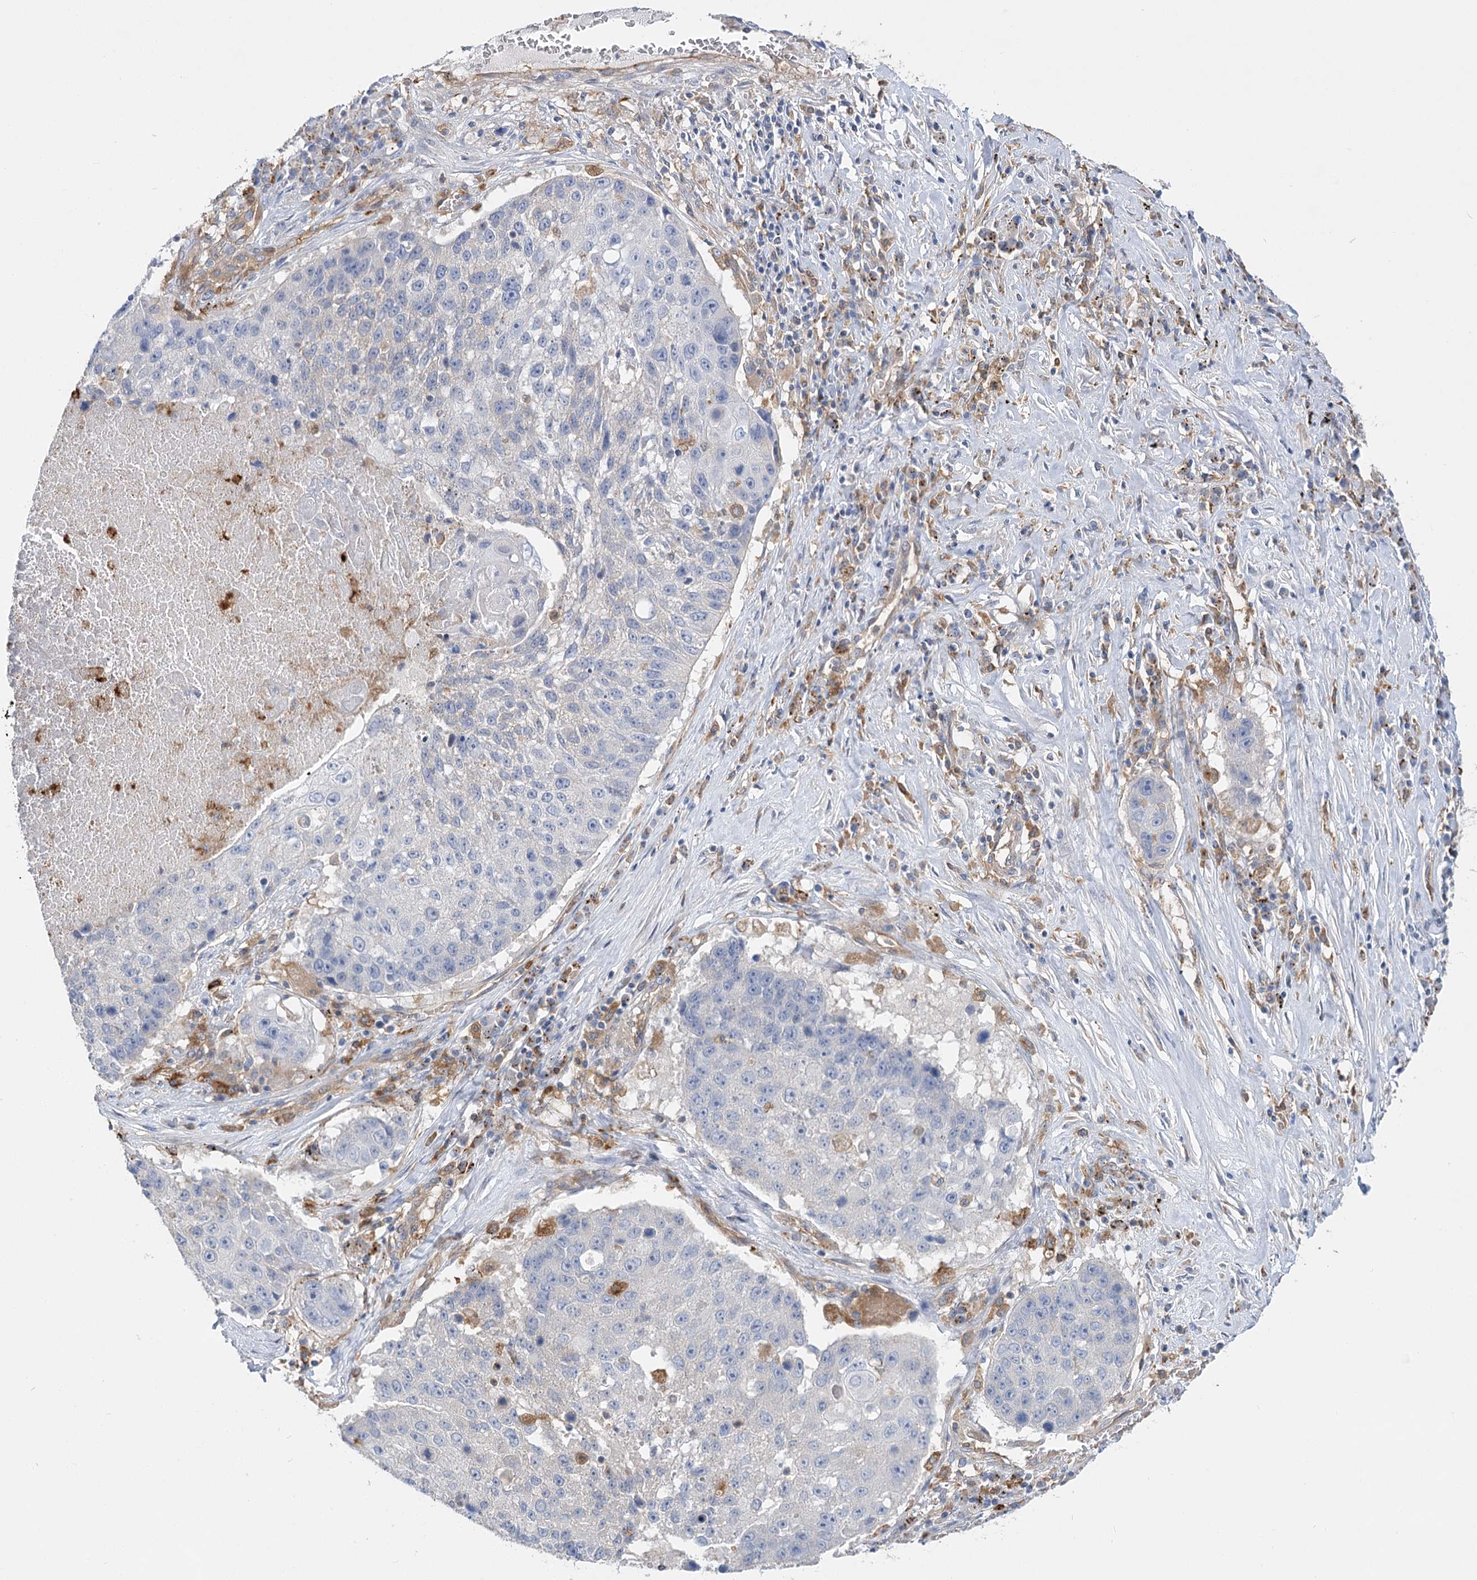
{"staining": {"intensity": "negative", "quantity": "none", "location": "none"}, "tissue": "lung cancer", "cell_type": "Tumor cells", "image_type": "cancer", "snomed": [{"axis": "morphology", "description": "Squamous cell carcinoma, NOS"}, {"axis": "topography", "description": "Lung"}], "caption": "High magnification brightfield microscopy of squamous cell carcinoma (lung) stained with DAB (3,3'-diaminobenzidine) (brown) and counterstained with hematoxylin (blue): tumor cells show no significant positivity.", "gene": "GUSB", "patient": {"sex": "male", "age": 61}}